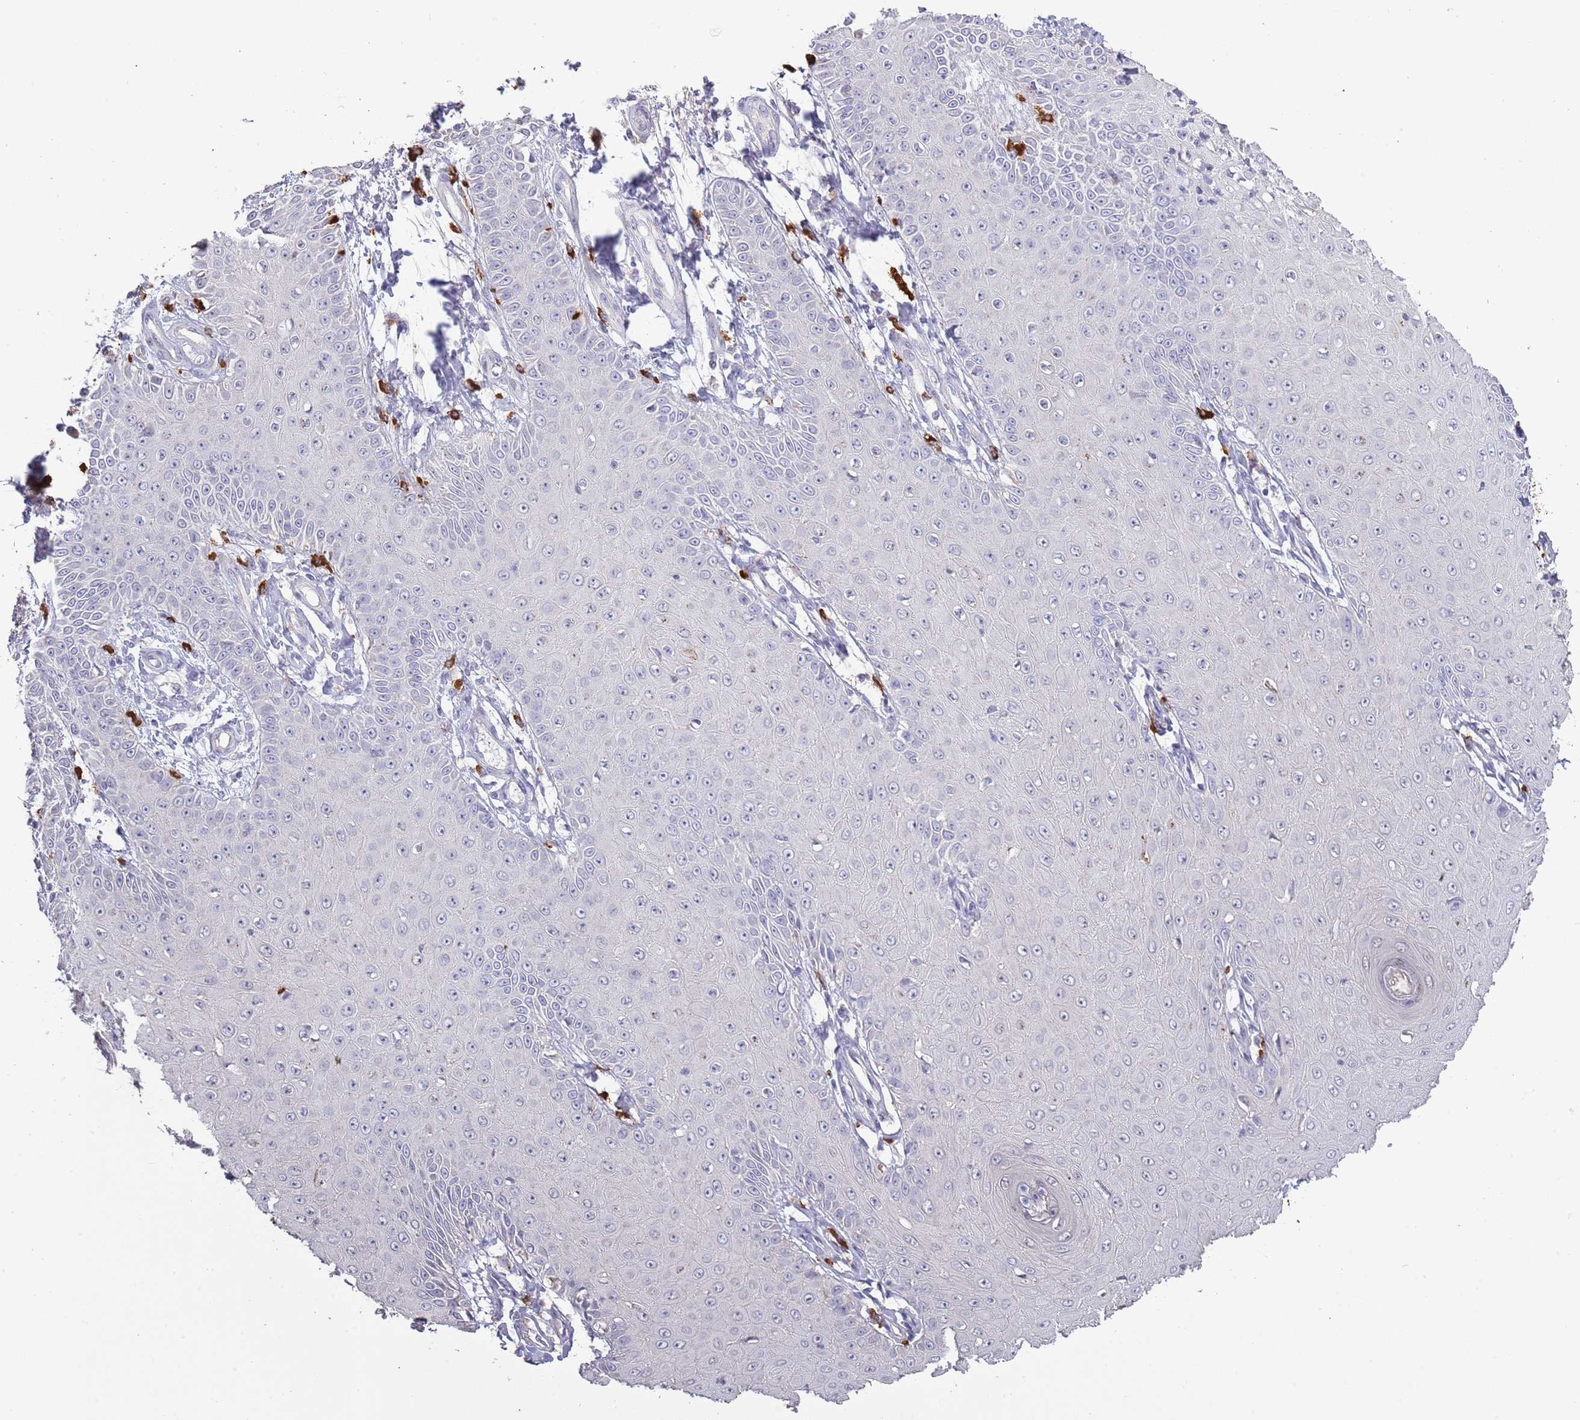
{"staining": {"intensity": "negative", "quantity": "none", "location": "none"}, "tissue": "skin cancer", "cell_type": "Tumor cells", "image_type": "cancer", "snomed": [{"axis": "morphology", "description": "Squamous cell carcinoma, NOS"}, {"axis": "topography", "description": "Skin"}], "caption": "Skin cancer (squamous cell carcinoma) stained for a protein using immunohistochemistry reveals no expression tumor cells.", "gene": "P2RY13", "patient": {"sex": "male", "age": 70}}